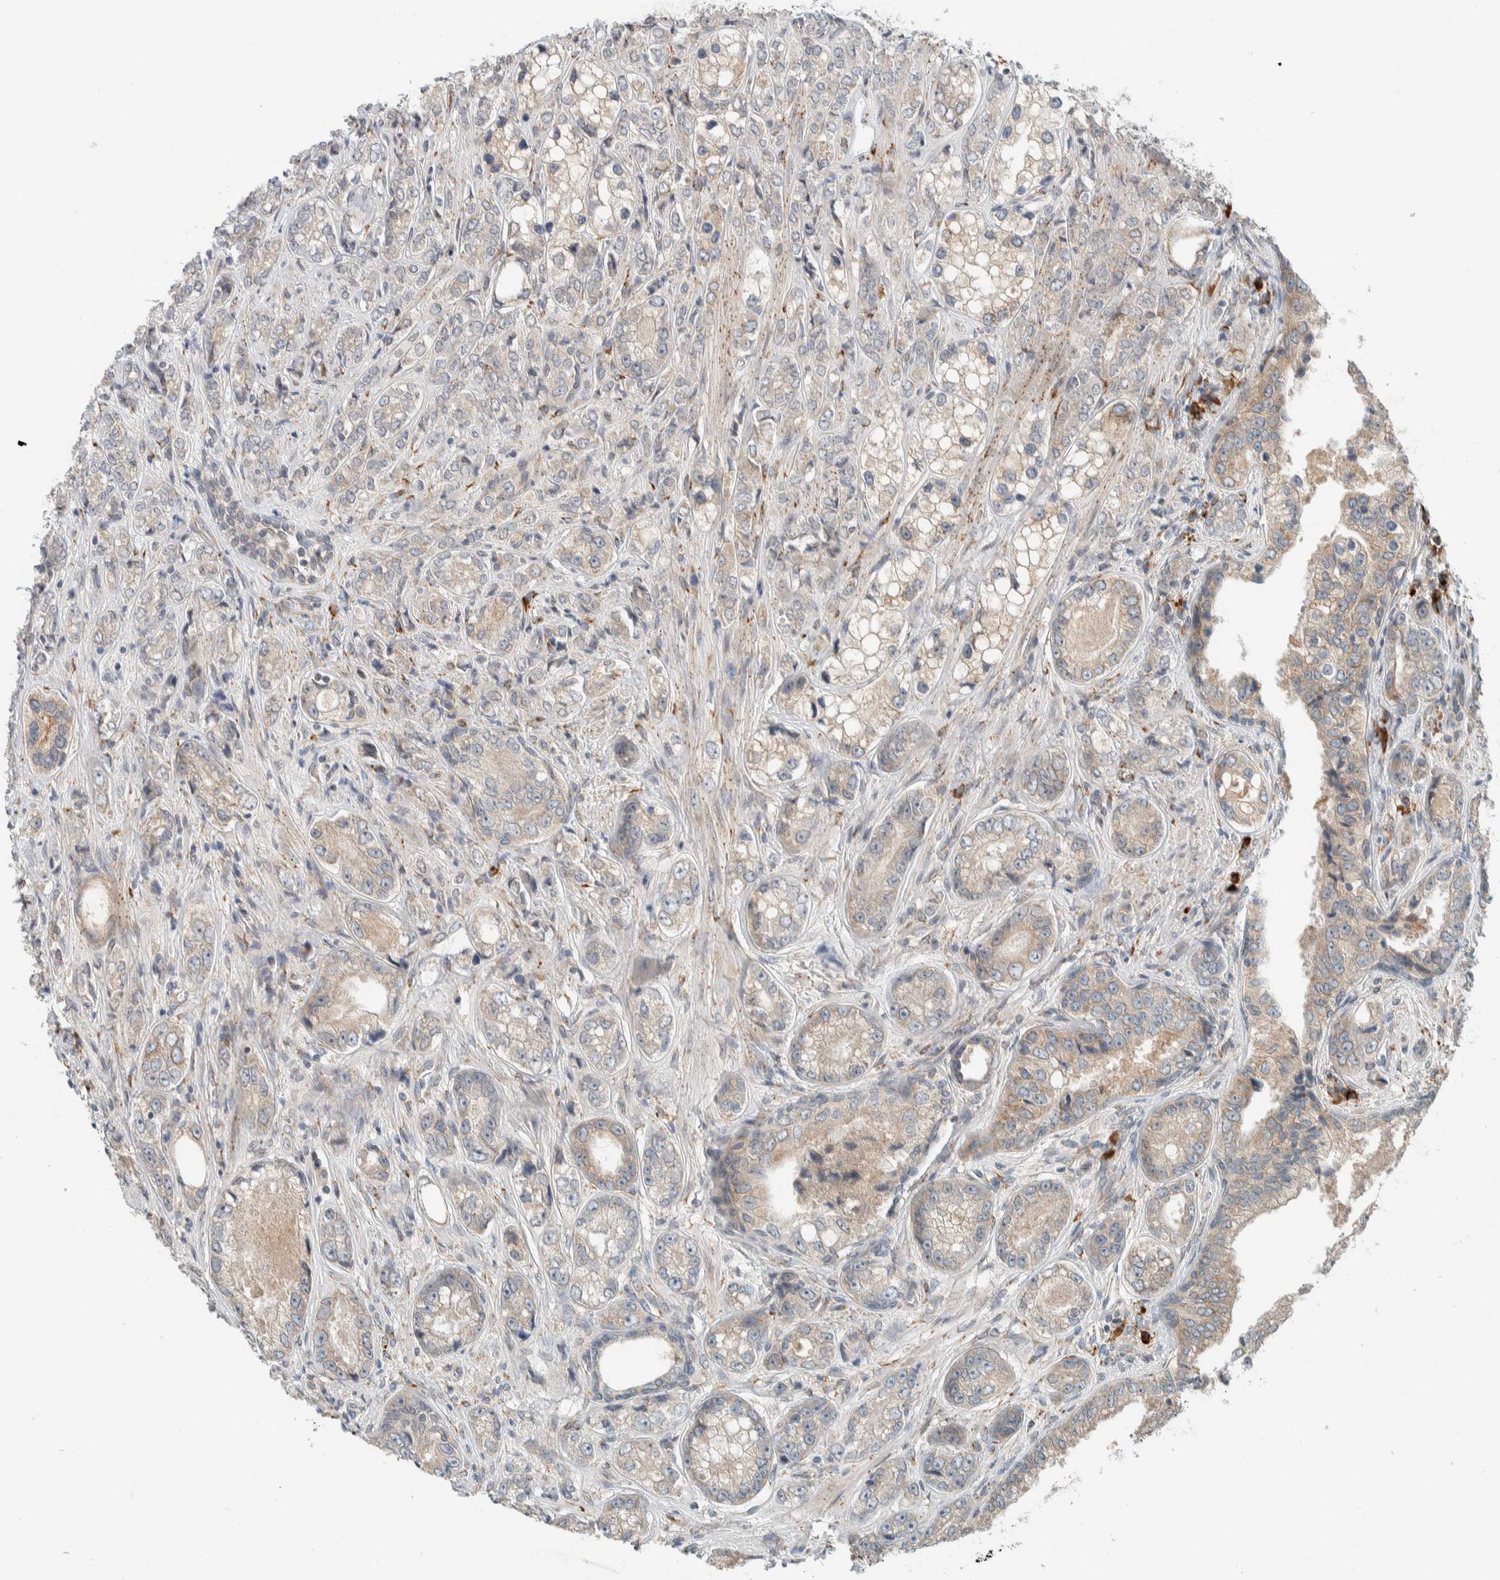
{"staining": {"intensity": "weak", "quantity": "<25%", "location": "cytoplasmic/membranous"}, "tissue": "prostate cancer", "cell_type": "Tumor cells", "image_type": "cancer", "snomed": [{"axis": "morphology", "description": "Adenocarcinoma, High grade"}, {"axis": "topography", "description": "Prostate"}], "caption": "An immunohistochemistry (IHC) micrograph of prostate cancer (adenocarcinoma (high-grade)) is shown. There is no staining in tumor cells of prostate cancer (adenocarcinoma (high-grade)). (Immunohistochemistry, brightfield microscopy, high magnification).", "gene": "CTBP2", "patient": {"sex": "male", "age": 61}}